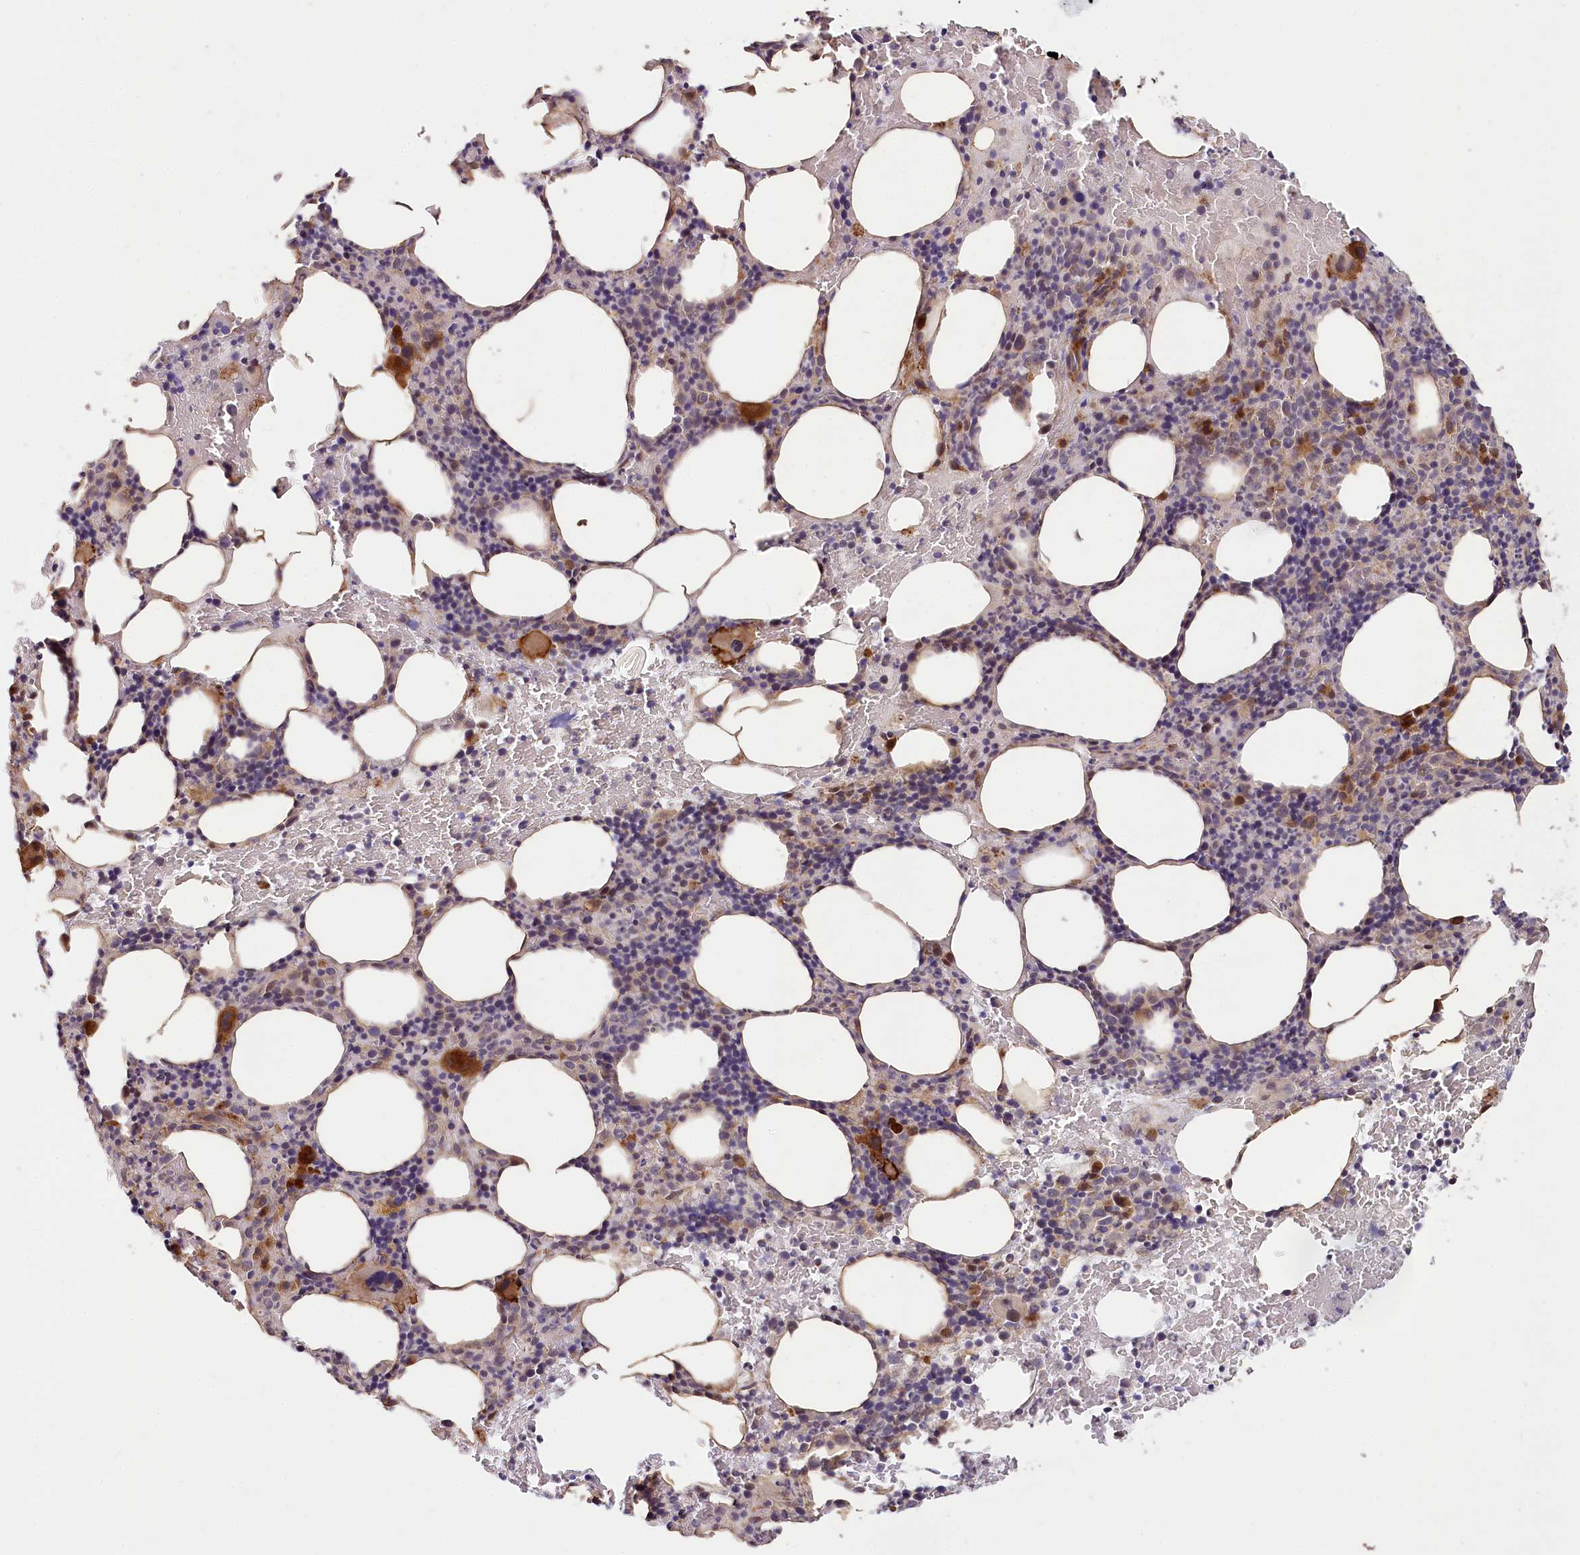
{"staining": {"intensity": "strong", "quantity": "<25%", "location": "cytoplasmic/membranous"}, "tissue": "bone marrow", "cell_type": "Hematopoietic cells", "image_type": "normal", "snomed": [{"axis": "morphology", "description": "Normal tissue, NOS"}, {"axis": "topography", "description": "Bone marrow"}], "caption": "Protein staining demonstrates strong cytoplasmic/membranous staining in approximately <25% of hematopoietic cells in benign bone marrow. Using DAB (brown) and hematoxylin (blue) stains, captured at high magnification using brightfield microscopy.", "gene": "CEP70", "patient": {"sex": "male", "age": 62}}